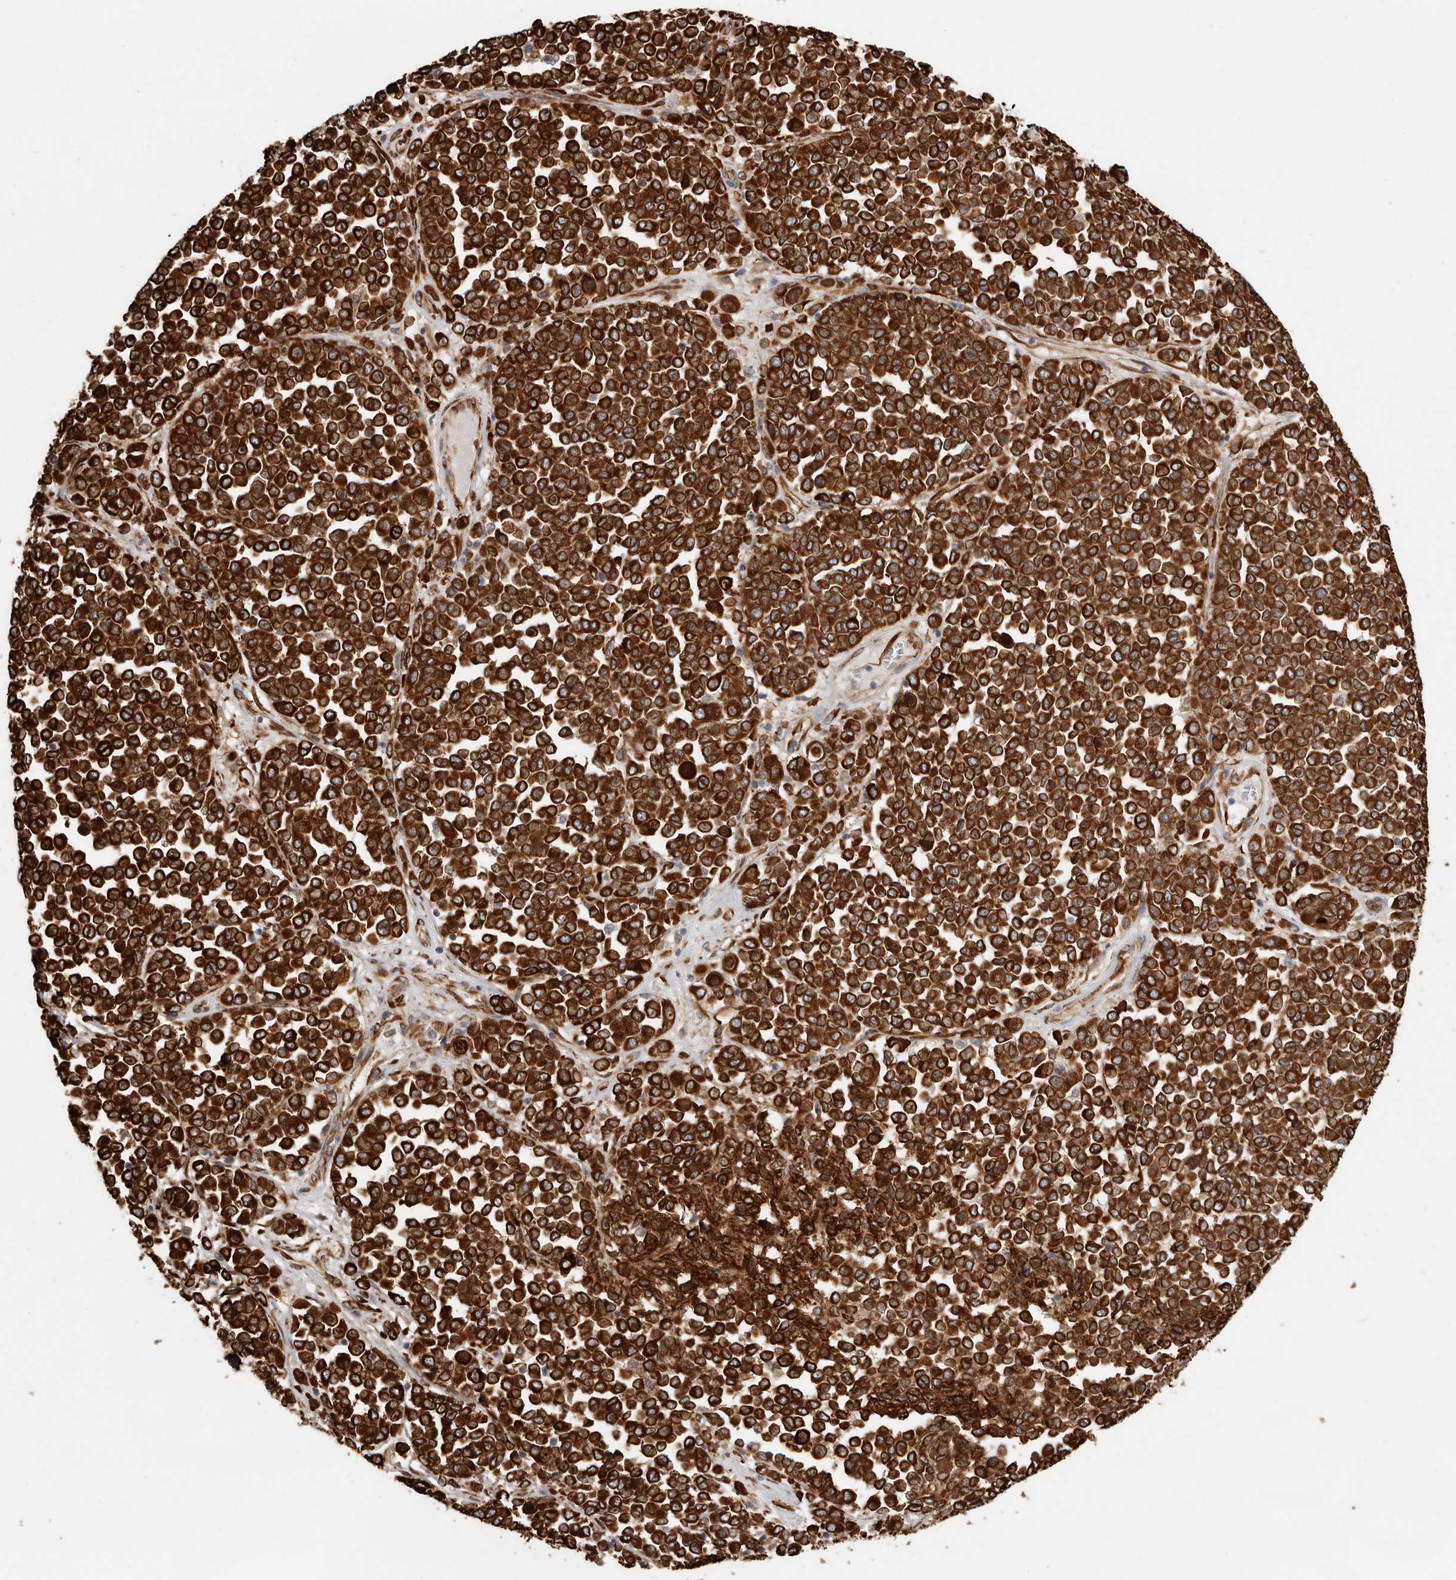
{"staining": {"intensity": "strong", "quantity": ">75%", "location": "cytoplasmic/membranous"}, "tissue": "melanoma", "cell_type": "Tumor cells", "image_type": "cancer", "snomed": [{"axis": "morphology", "description": "Malignant melanoma, Metastatic site"}, {"axis": "topography", "description": "Pancreas"}], "caption": "Tumor cells display high levels of strong cytoplasmic/membranous expression in approximately >75% of cells in human malignant melanoma (metastatic site).", "gene": "WDTC1", "patient": {"sex": "female", "age": 30}}